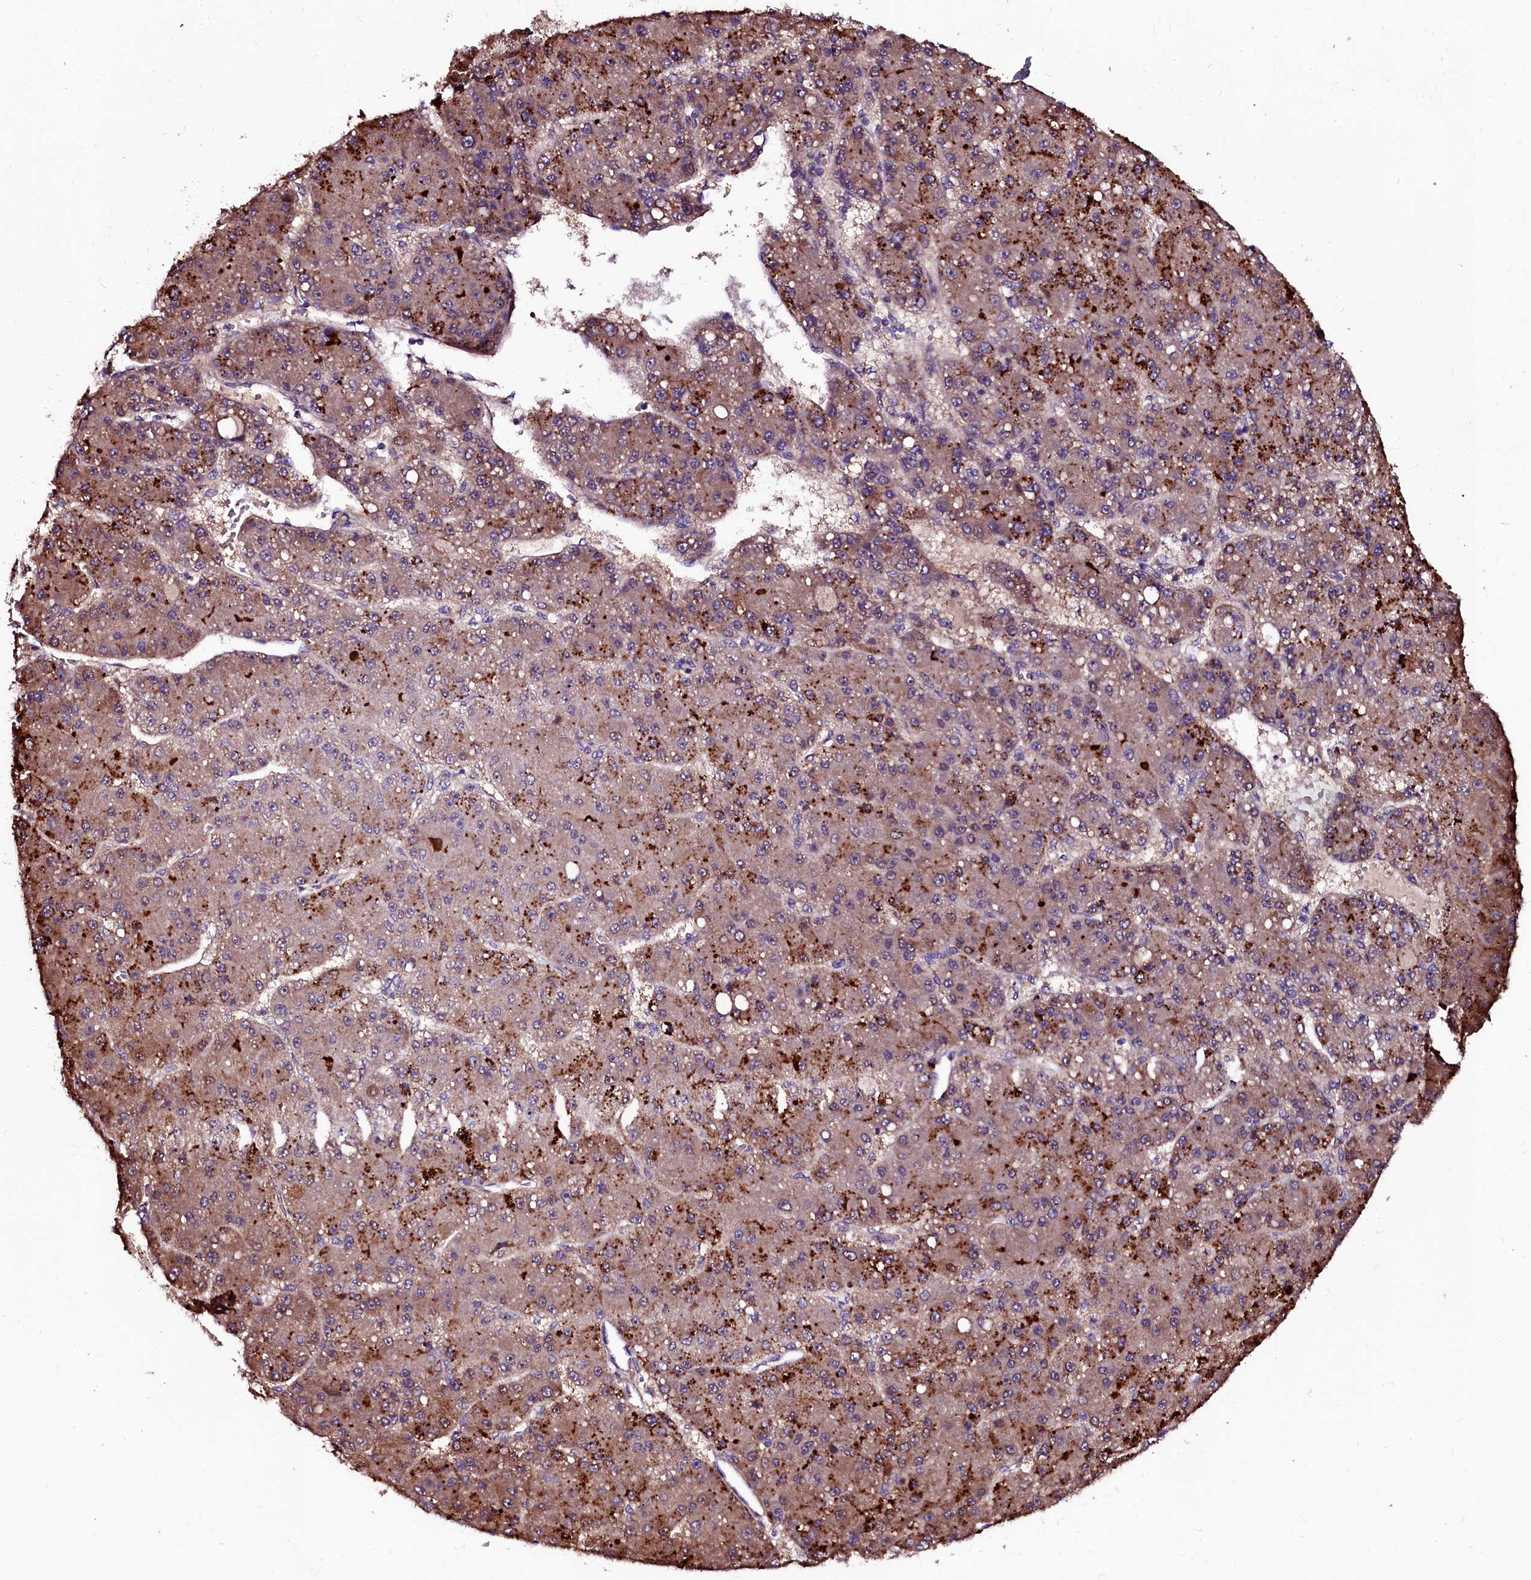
{"staining": {"intensity": "moderate", "quantity": ">75%", "location": "cytoplasmic/membranous"}, "tissue": "liver cancer", "cell_type": "Tumor cells", "image_type": "cancer", "snomed": [{"axis": "morphology", "description": "Carcinoma, Hepatocellular, NOS"}, {"axis": "topography", "description": "Liver"}], "caption": "This micrograph demonstrates IHC staining of liver hepatocellular carcinoma, with medium moderate cytoplasmic/membranous positivity in approximately >75% of tumor cells.", "gene": "N4BP1", "patient": {"sex": "male", "age": 67}}